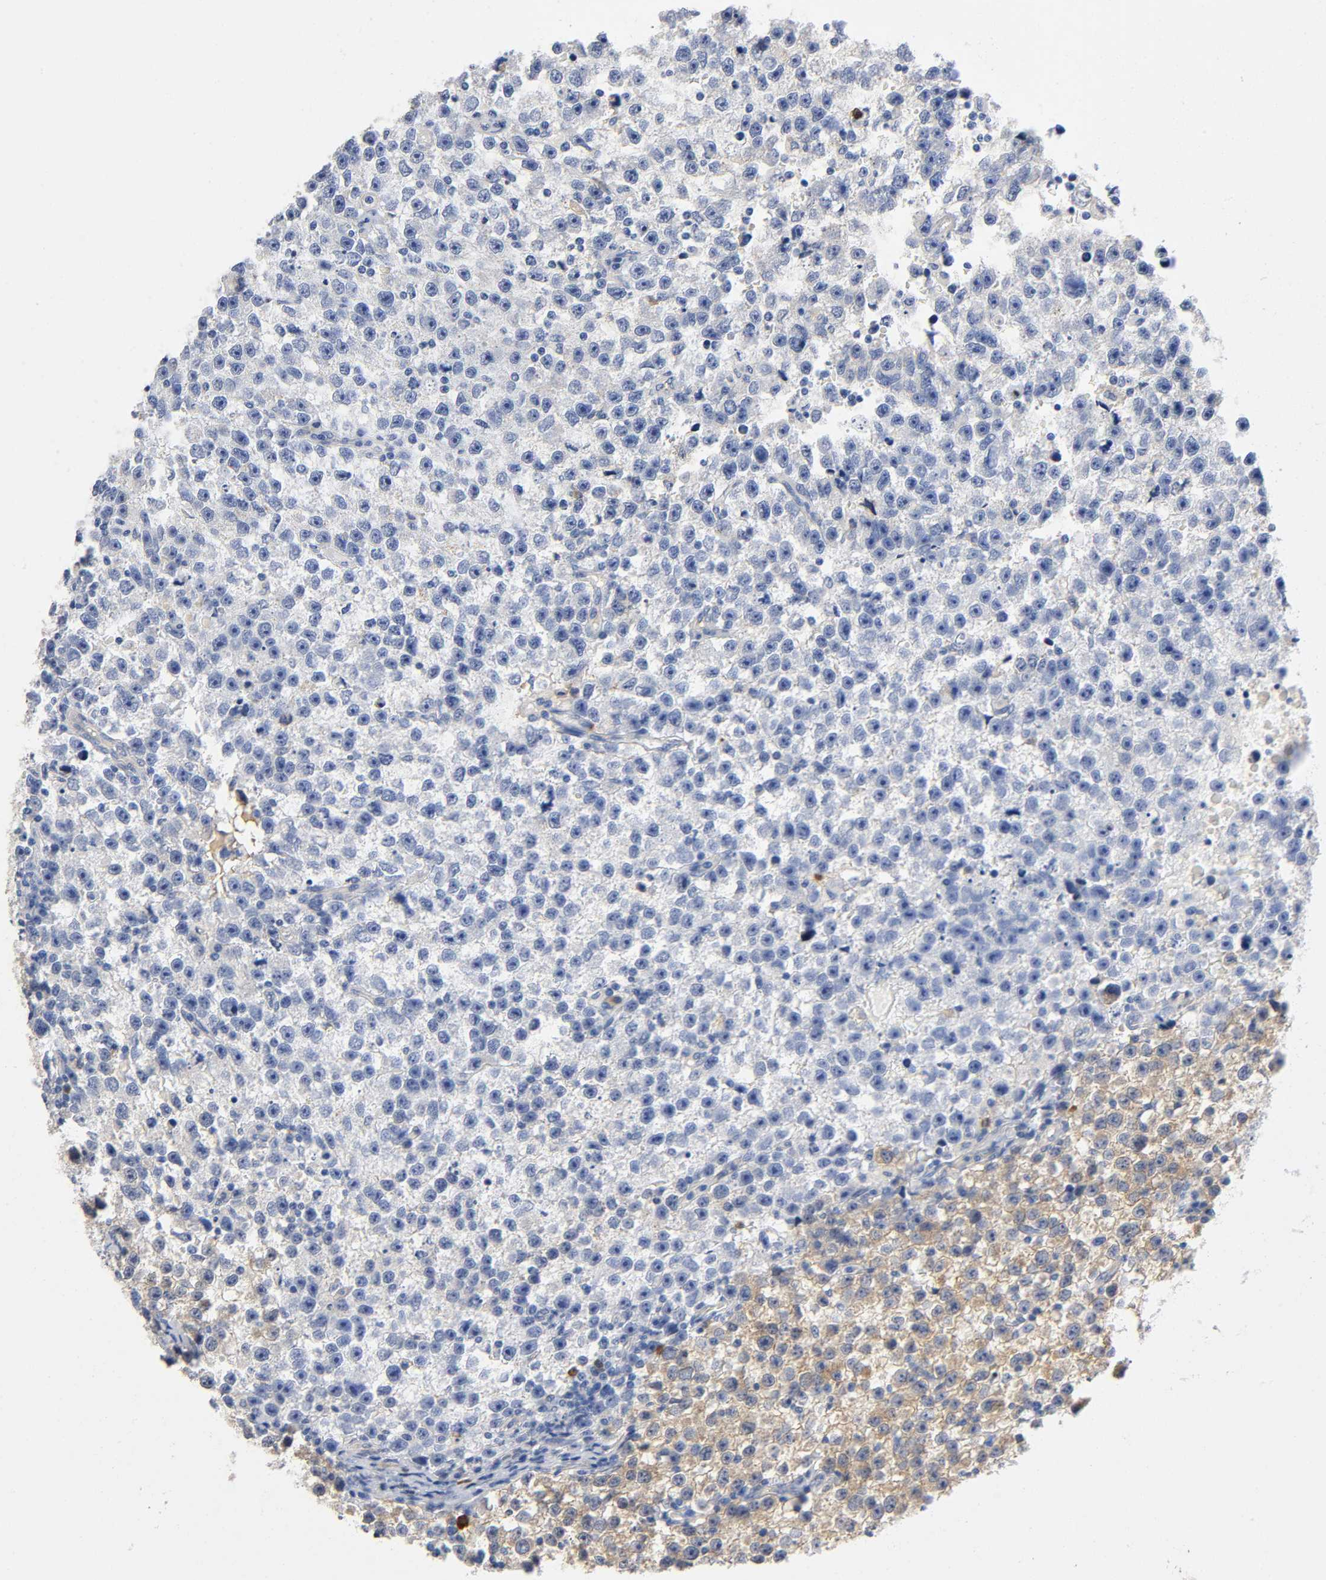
{"staining": {"intensity": "weak", "quantity": "25%-75%", "location": "cytoplasmic/membranous"}, "tissue": "testis cancer", "cell_type": "Tumor cells", "image_type": "cancer", "snomed": [{"axis": "morphology", "description": "Seminoma, NOS"}, {"axis": "topography", "description": "Testis"}], "caption": "An immunohistochemistry photomicrograph of neoplastic tissue is shown. Protein staining in brown shows weak cytoplasmic/membranous positivity in seminoma (testis) within tumor cells.", "gene": "TNC", "patient": {"sex": "male", "age": 33}}